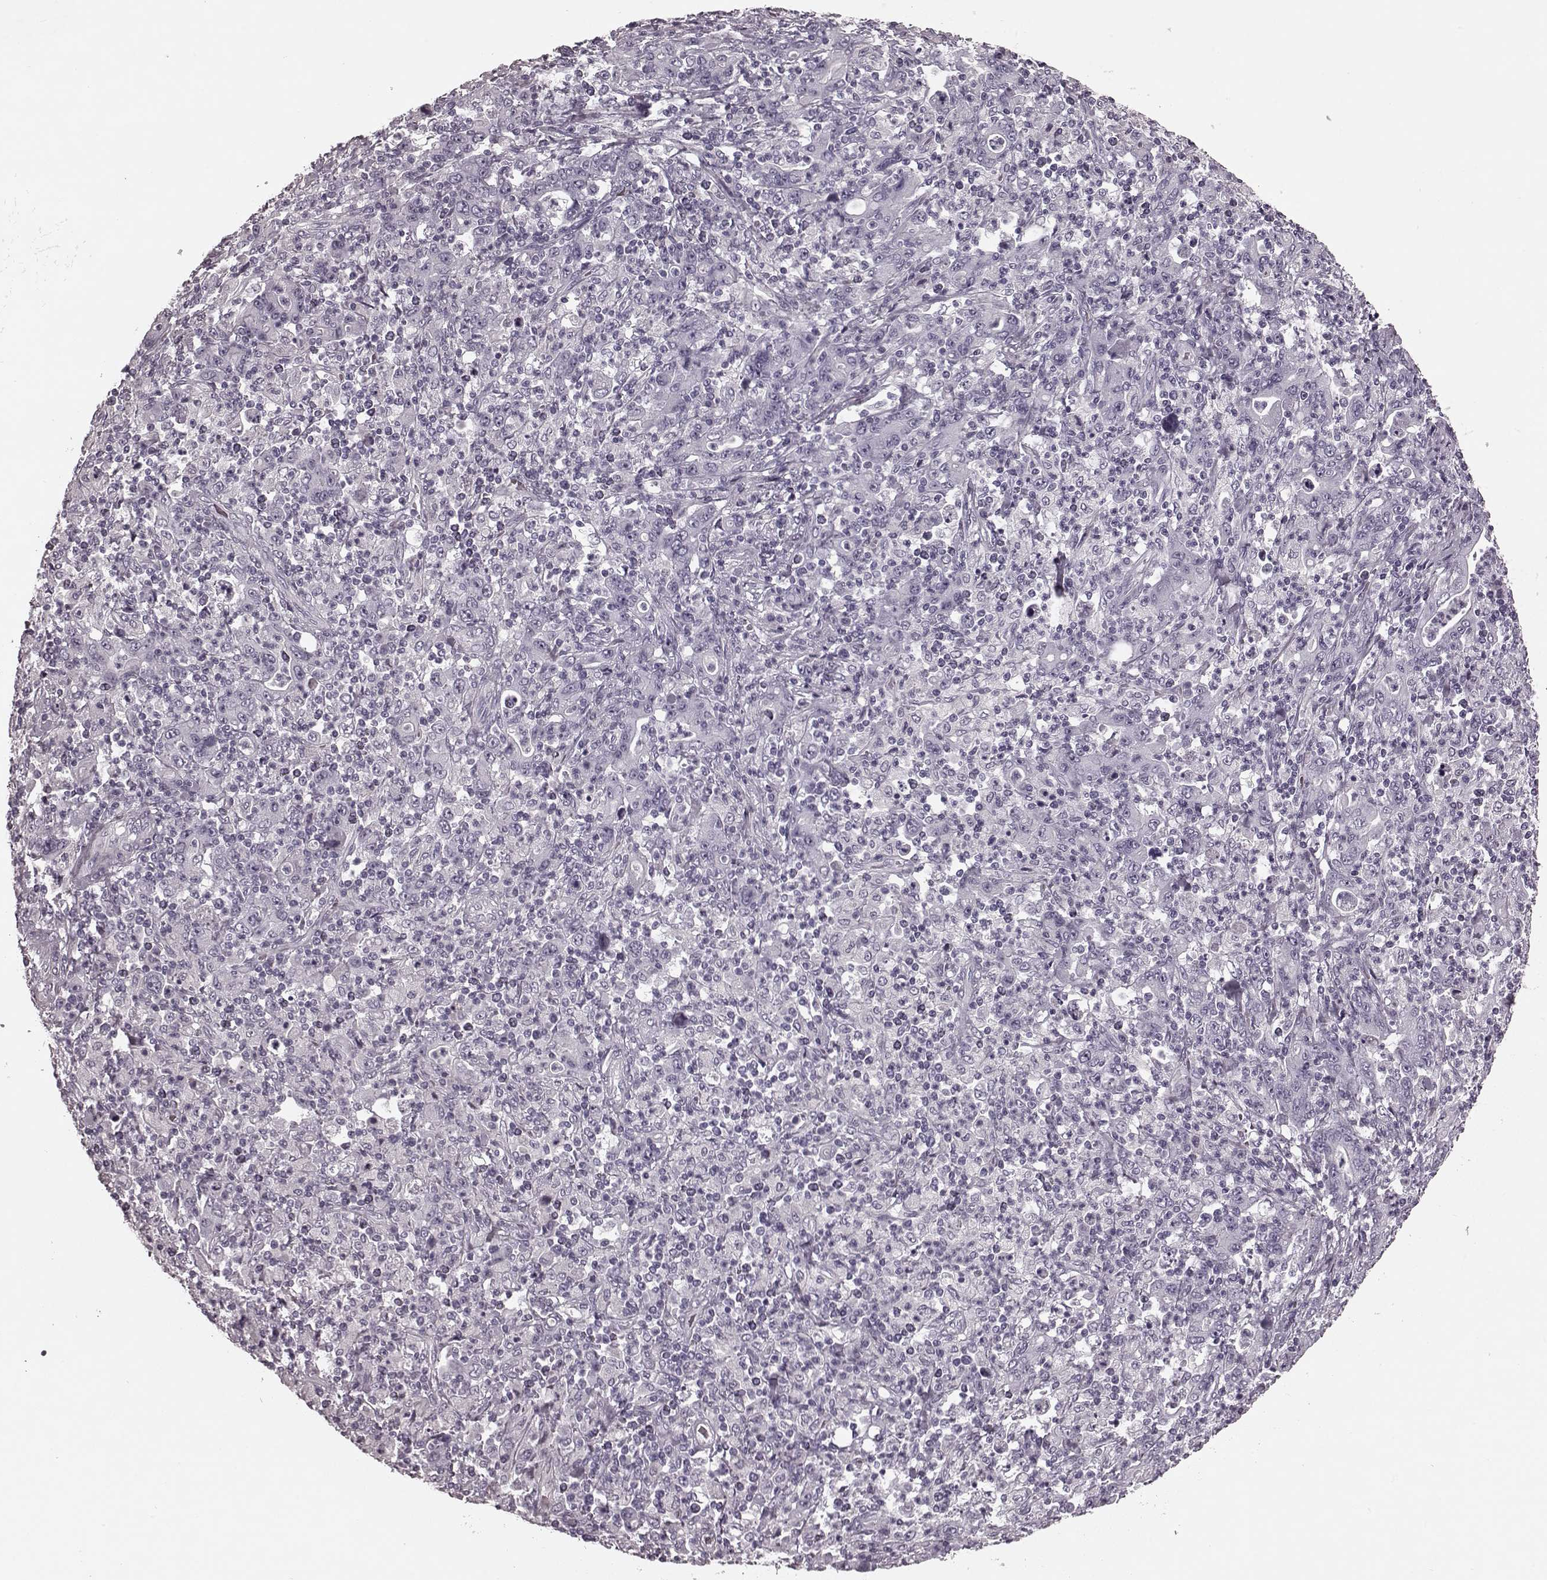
{"staining": {"intensity": "negative", "quantity": "none", "location": "none"}, "tissue": "stomach cancer", "cell_type": "Tumor cells", "image_type": "cancer", "snomed": [{"axis": "morphology", "description": "Adenocarcinoma, NOS"}, {"axis": "topography", "description": "Stomach, upper"}], "caption": "Tumor cells are negative for brown protein staining in stomach cancer (adenocarcinoma).", "gene": "TRPM1", "patient": {"sex": "male", "age": 69}}